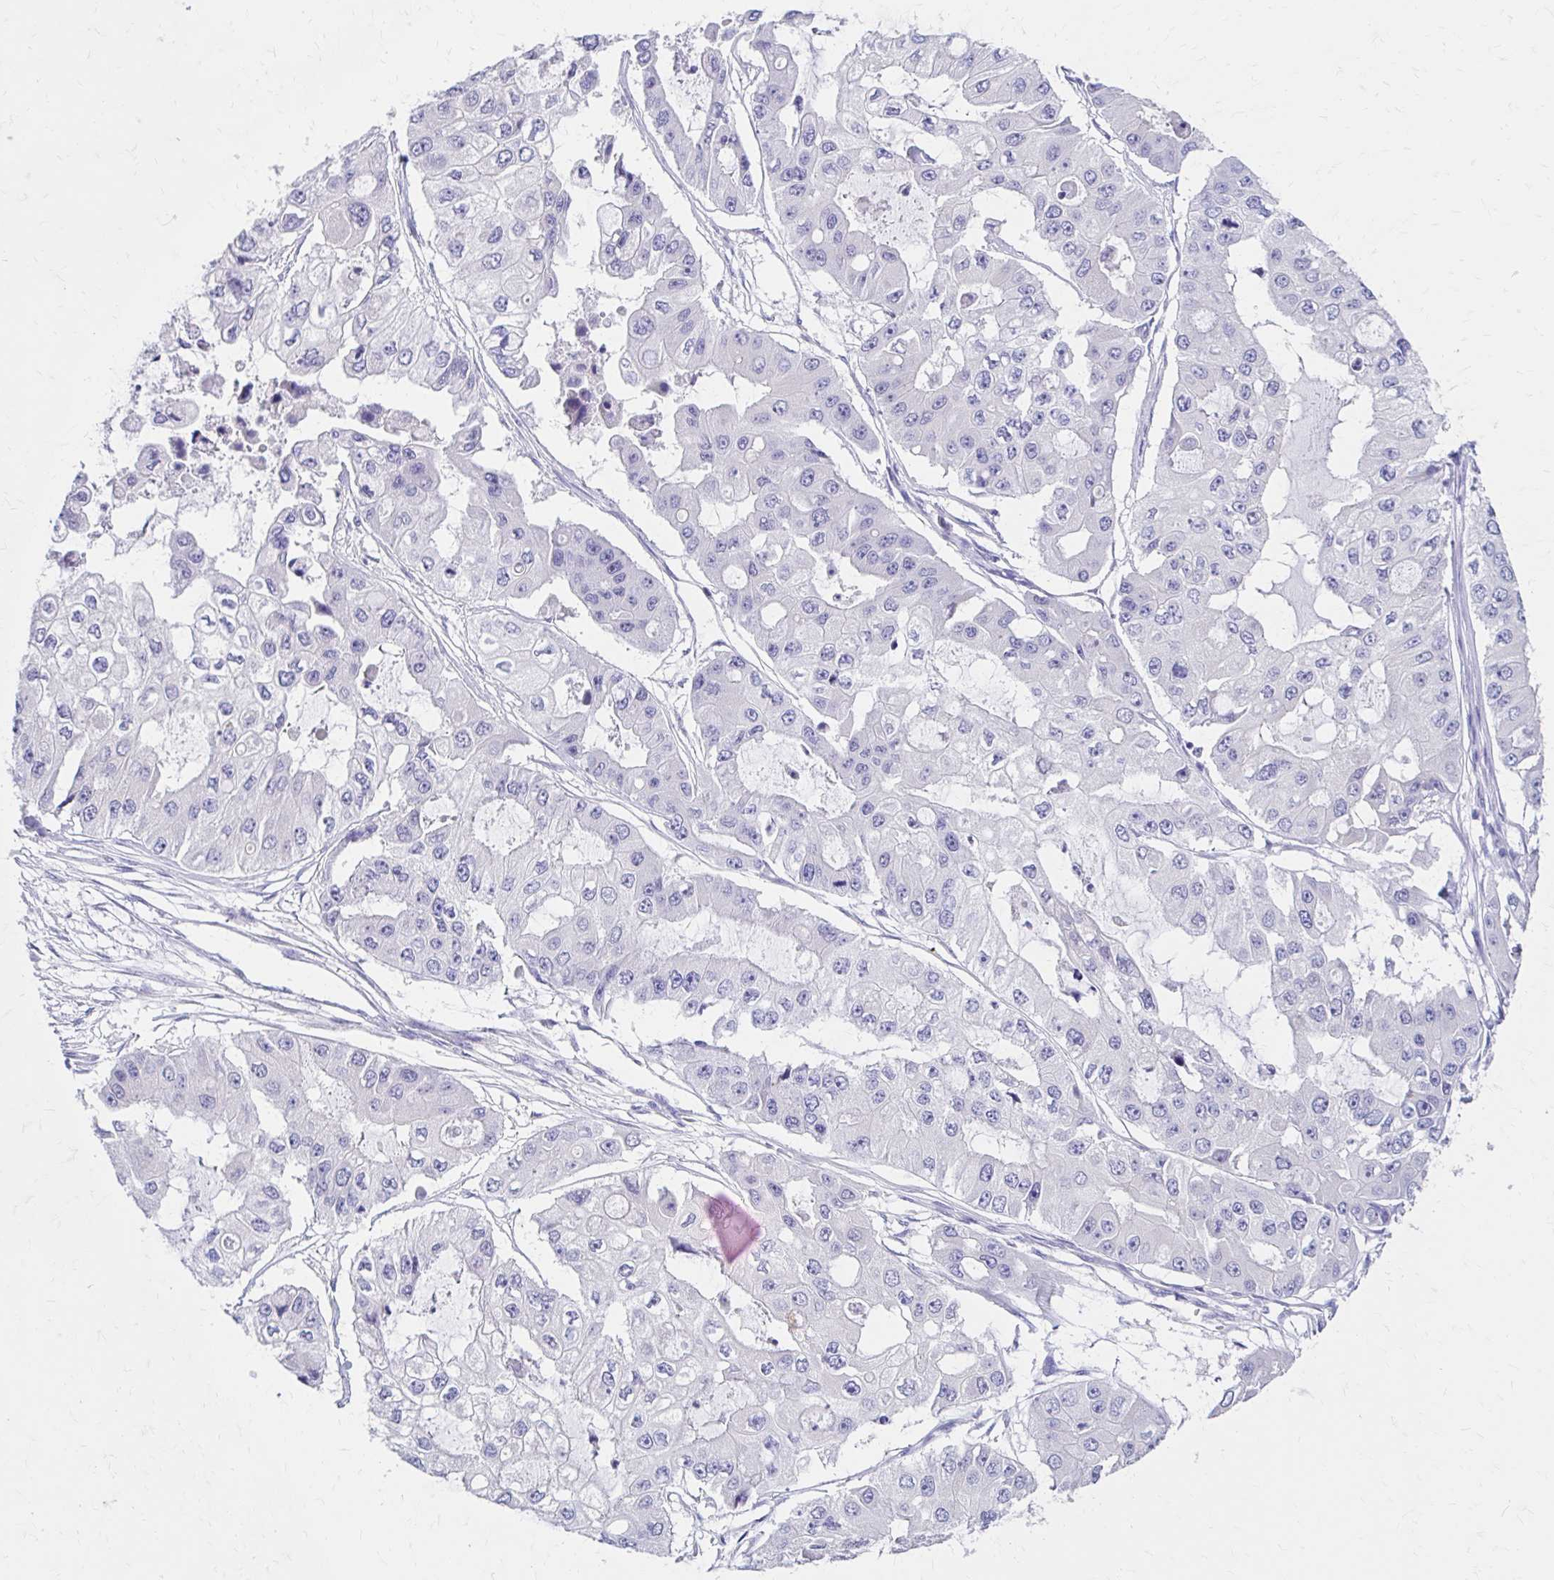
{"staining": {"intensity": "negative", "quantity": "none", "location": "none"}, "tissue": "ovarian cancer", "cell_type": "Tumor cells", "image_type": "cancer", "snomed": [{"axis": "morphology", "description": "Cystadenocarcinoma, serous, NOS"}, {"axis": "topography", "description": "Ovary"}], "caption": "DAB immunohistochemical staining of ovarian serous cystadenocarcinoma displays no significant staining in tumor cells.", "gene": "AZGP1", "patient": {"sex": "female", "age": 56}}